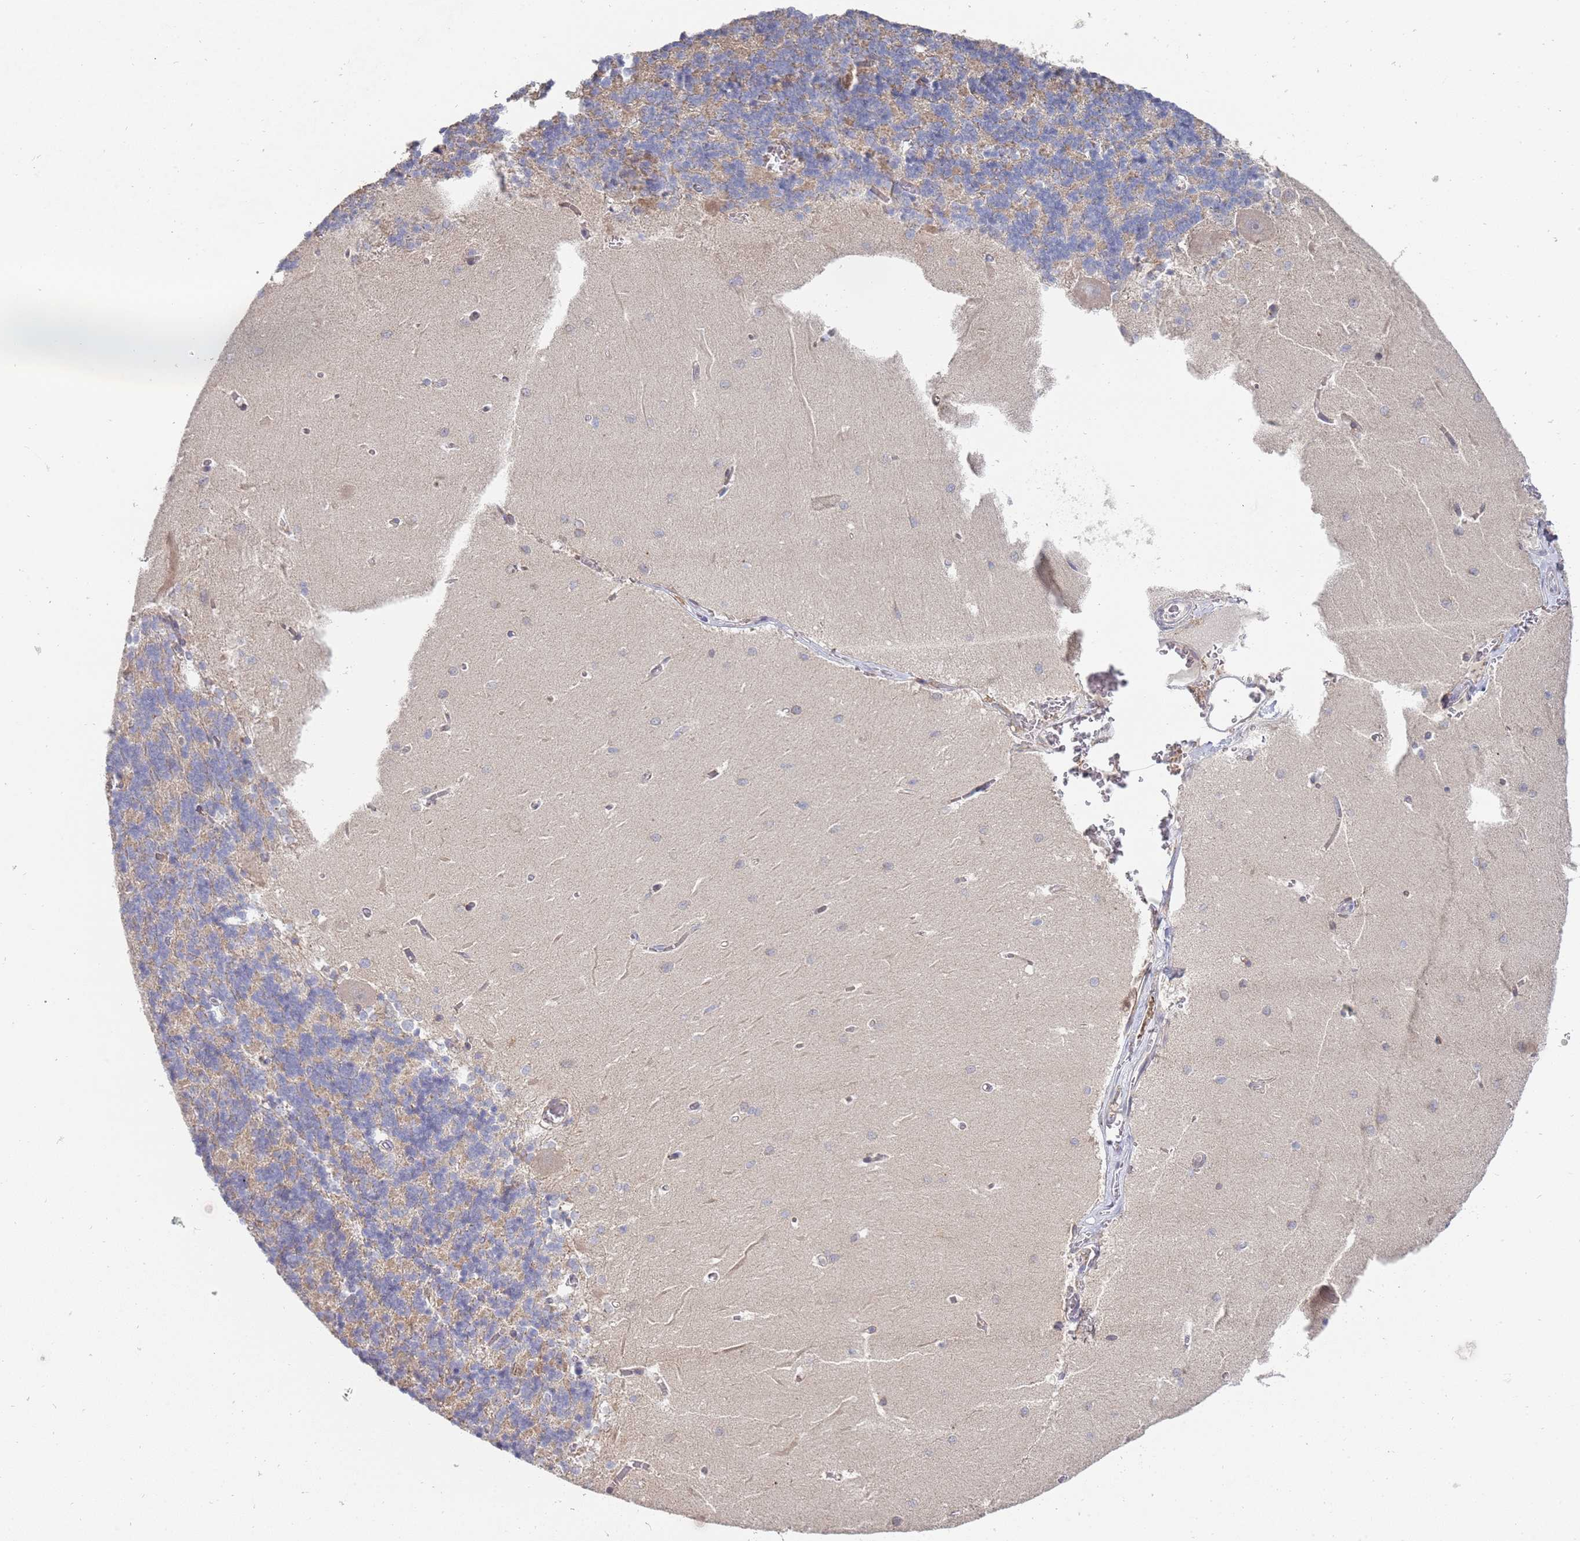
{"staining": {"intensity": "weak", "quantity": "<25%", "location": "cytoplasmic/membranous"}, "tissue": "cerebellum", "cell_type": "Cells in granular layer", "image_type": "normal", "snomed": [{"axis": "morphology", "description": "Normal tissue, NOS"}, {"axis": "topography", "description": "Cerebellum"}], "caption": "The micrograph displays no significant expression in cells in granular layer of cerebellum.", "gene": "VRK2", "patient": {"sex": "male", "age": 37}}